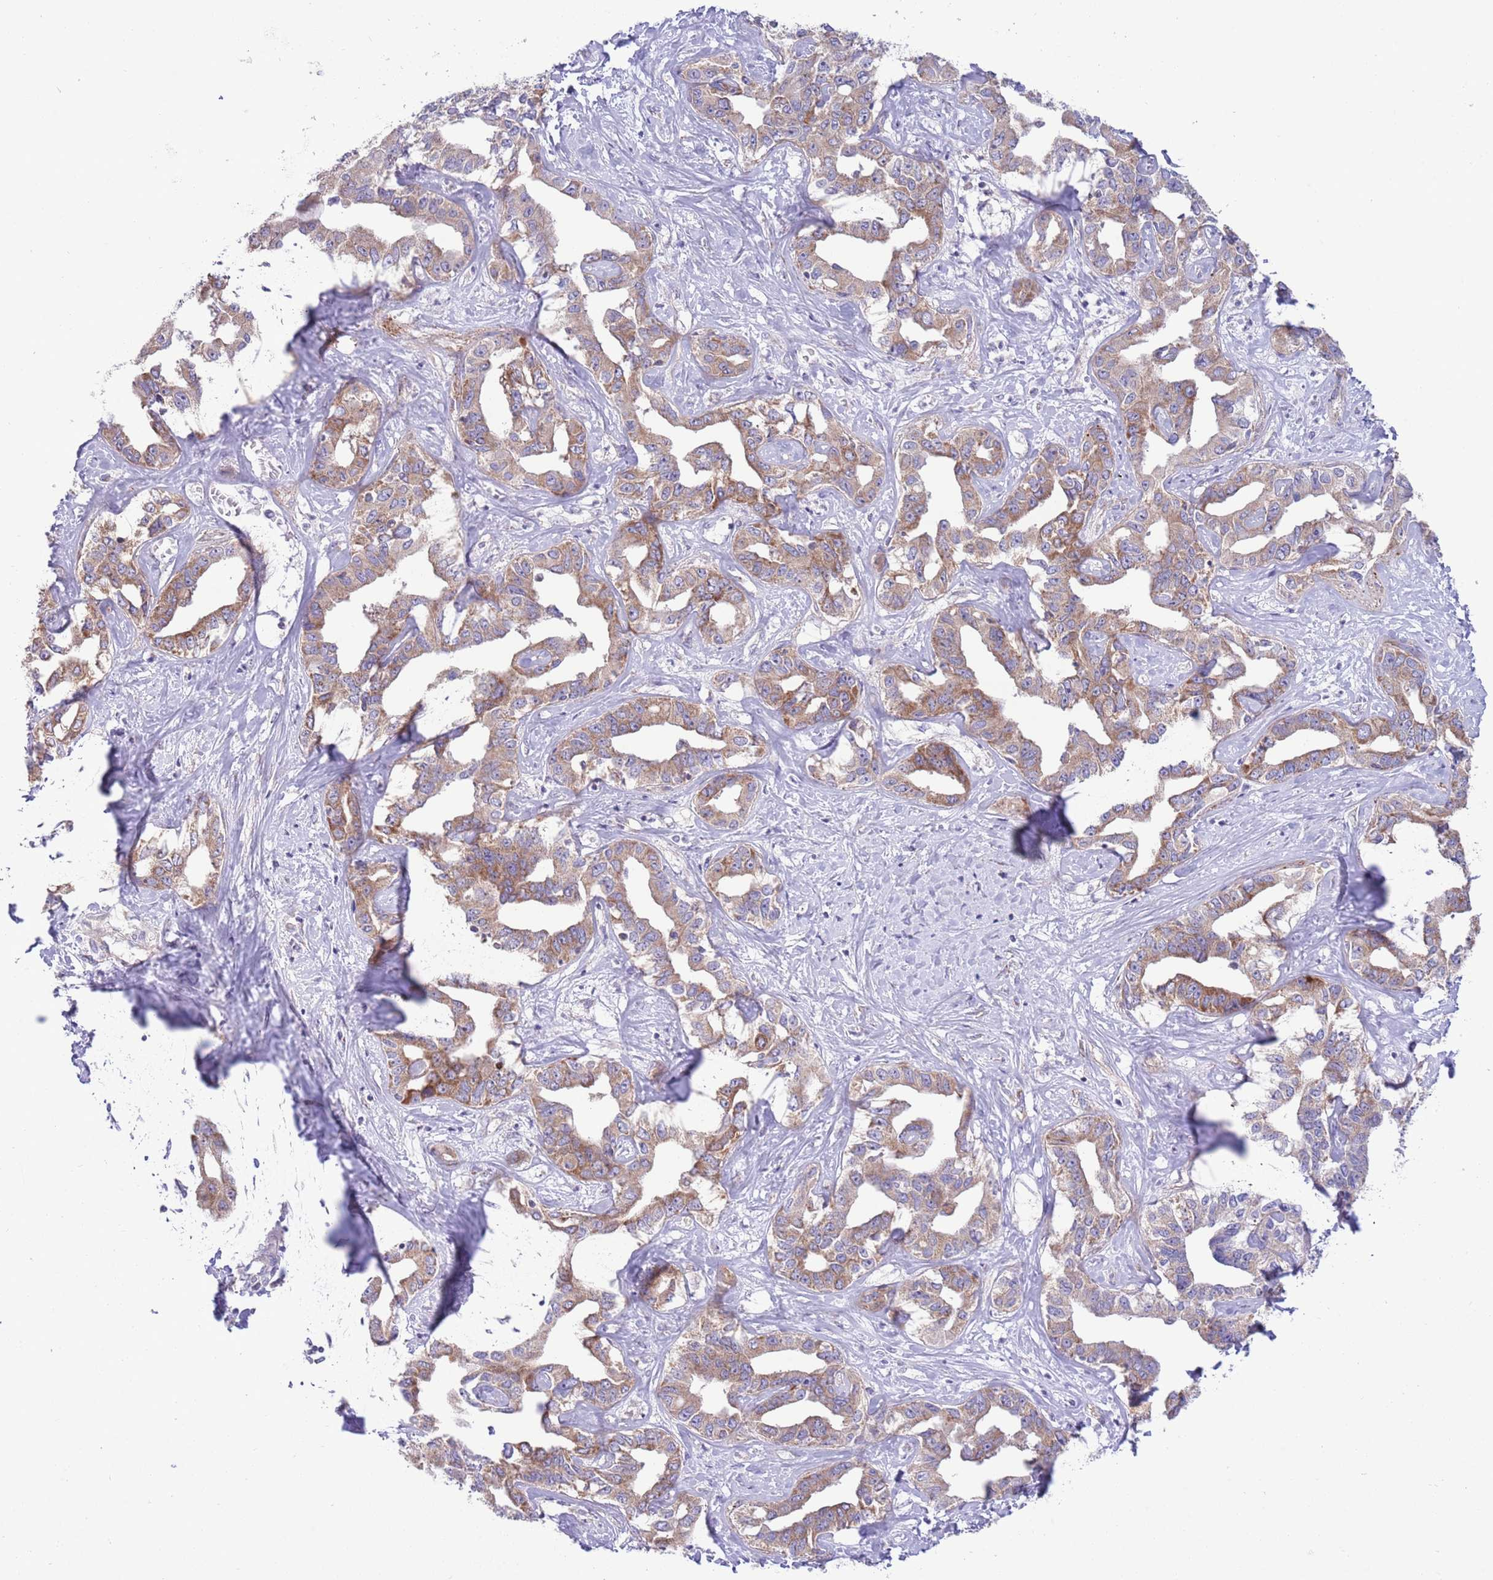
{"staining": {"intensity": "moderate", "quantity": "25%-75%", "location": "cytoplasmic/membranous"}, "tissue": "liver cancer", "cell_type": "Tumor cells", "image_type": "cancer", "snomed": [{"axis": "morphology", "description": "Cholangiocarcinoma"}, {"axis": "topography", "description": "Liver"}], "caption": "Human liver cancer (cholangiocarcinoma) stained for a protein (brown) demonstrates moderate cytoplasmic/membranous positive expression in about 25%-75% of tumor cells.", "gene": "TOMM5", "patient": {"sex": "male", "age": 59}}